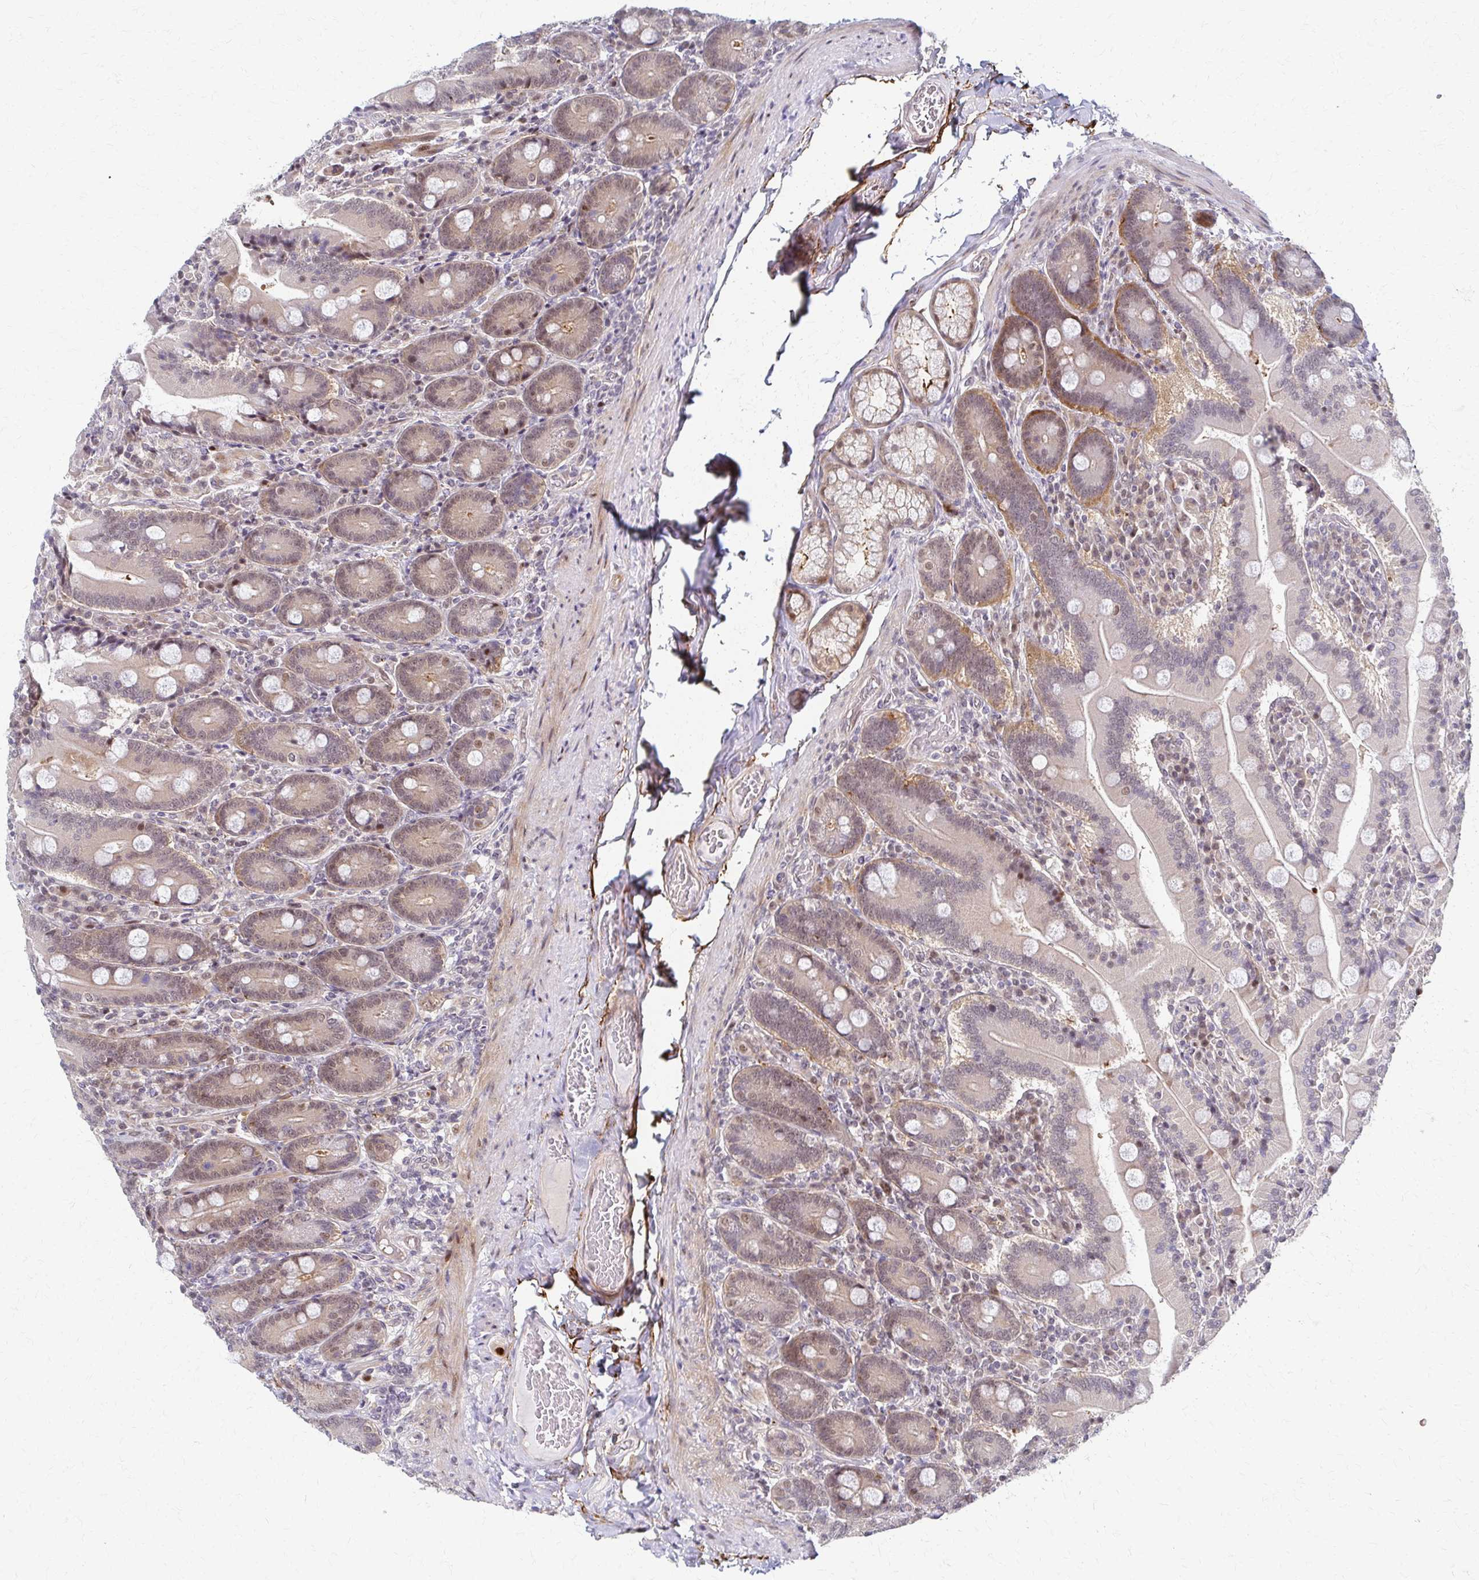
{"staining": {"intensity": "strong", "quantity": "25%-75%", "location": "cytoplasmic/membranous,nuclear"}, "tissue": "duodenum", "cell_type": "Glandular cells", "image_type": "normal", "snomed": [{"axis": "morphology", "description": "Normal tissue, NOS"}, {"axis": "topography", "description": "Duodenum"}], "caption": "Duodenum stained with IHC exhibits strong cytoplasmic/membranous,nuclear staining in approximately 25%-75% of glandular cells.", "gene": "PSMD7", "patient": {"sex": "female", "age": 62}}